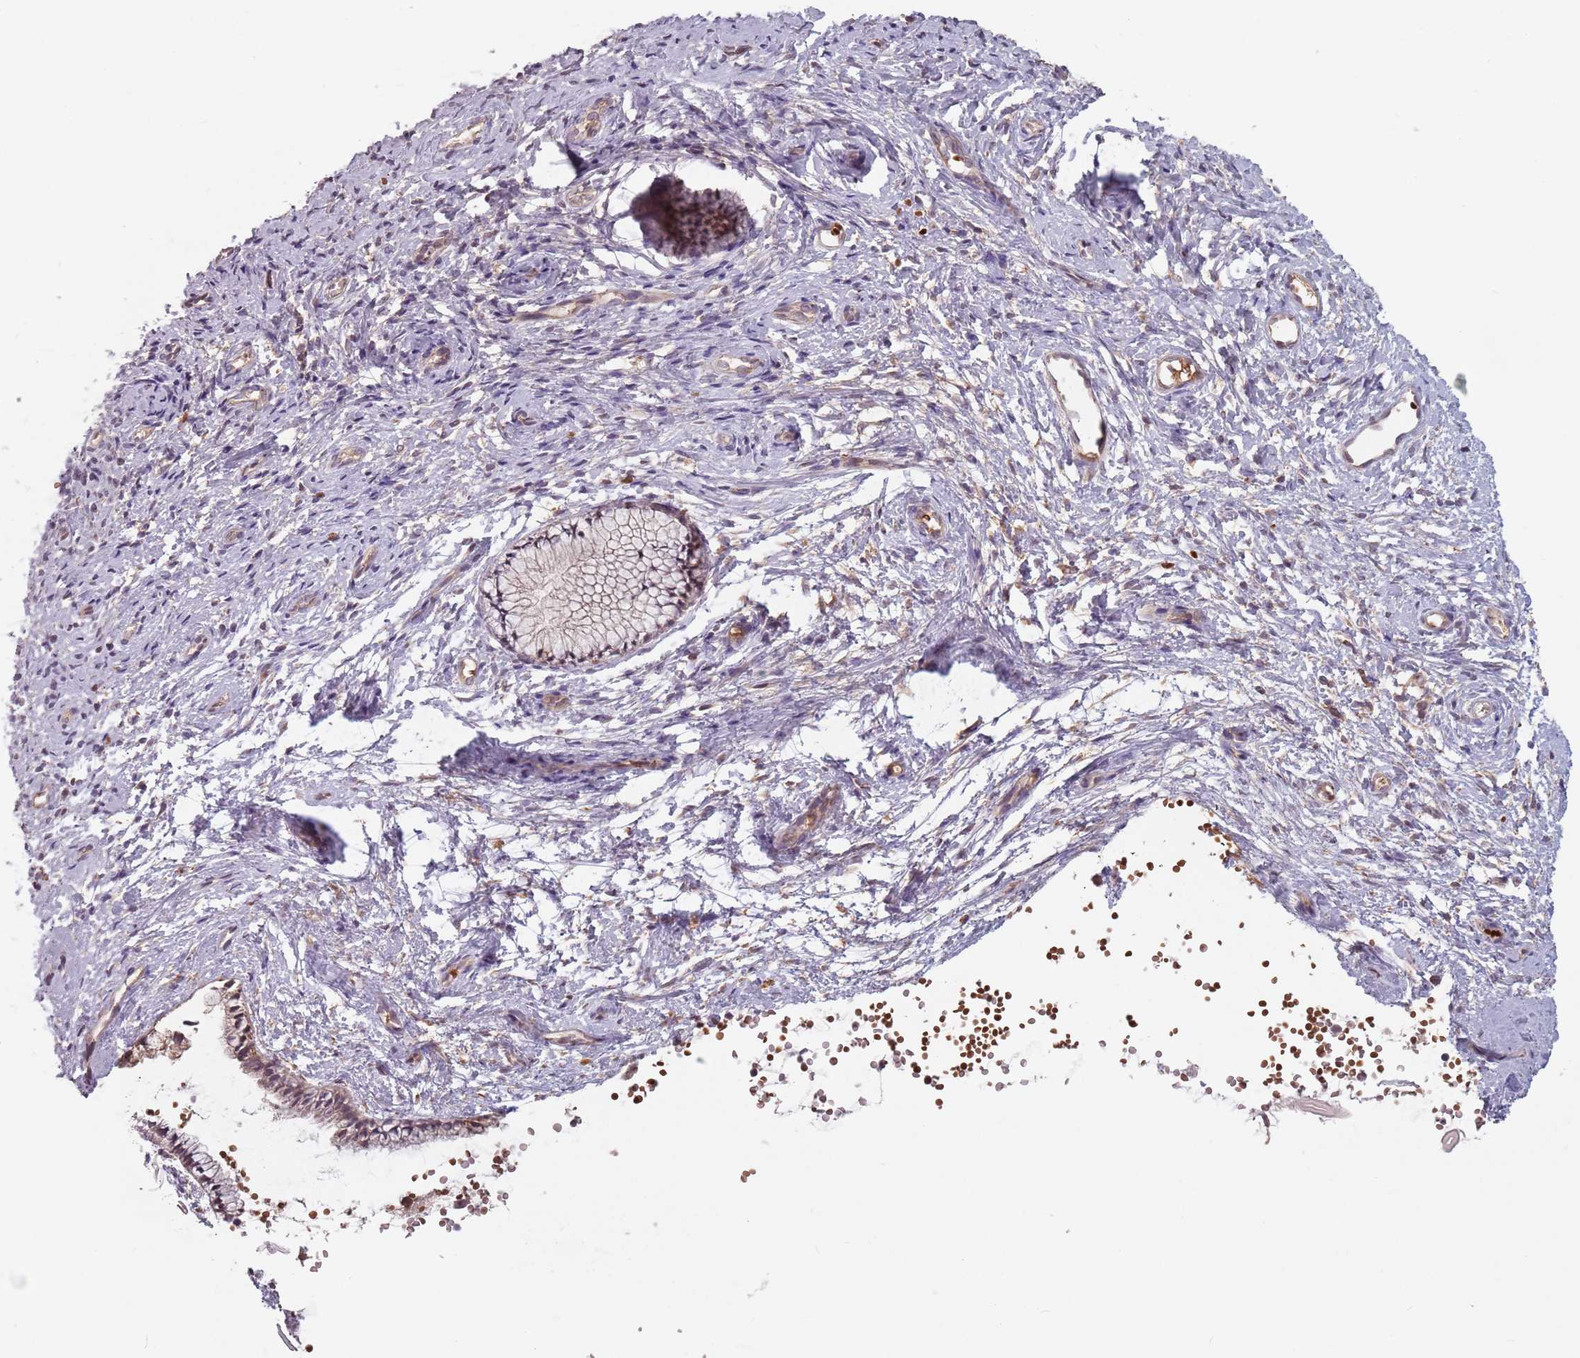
{"staining": {"intensity": "moderate", "quantity": ">75%", "location": "cytoplasmic/membranous,nuclear"}, "tissue": "cervix", "cell_type": "Glandular cells", "image_type": "normal", "snomed": [{"axis": "morphology", "description": "Normal tissue, NOS"}, {"axis": "topography", "description": "Cervix"}], "caption": "A brown stain highlights moderate cytoplasmic/membranous,nuclear staining of a protein in glandular cells of normal human cervix. (Brightfield microscopy of DAB IHC at high magnification).", "gene": "GPR180", "patient": {"sex": "female", "age": 57}}